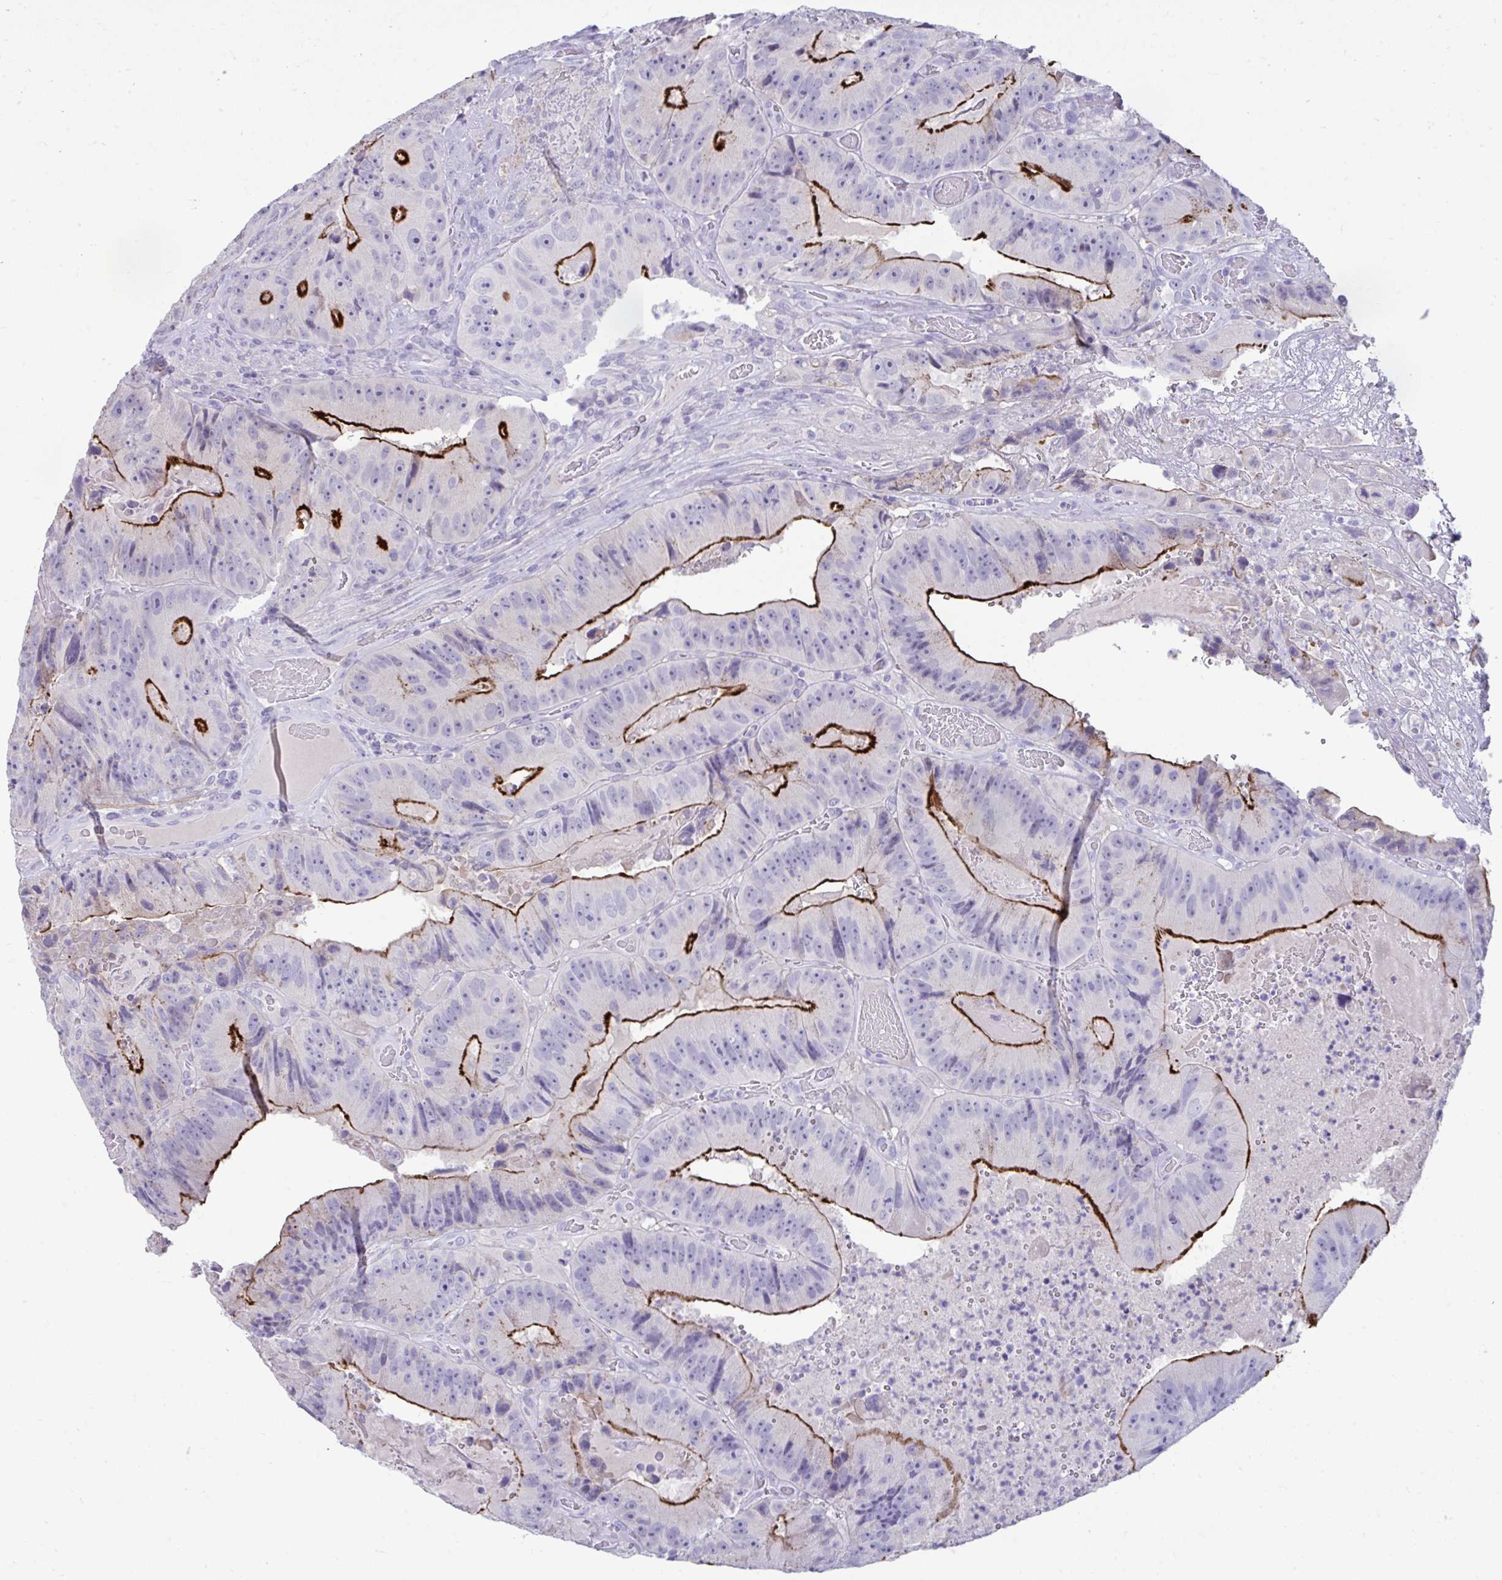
{"staining": {"intensity": "strong", "quantity": "25%-75%", "location": "cytoplasmic/membranous"}, "tissue": "colorectal cancer", "cell_type": "Tumor cells", "image_type": "cancer", "snomed": [{"axis": "morphology", "description": "Adenocarcinoma, NOS"}, {"axis": "topography", "description": "Colon"}], "caption": "This is a histology image of IHC staining of colorectal adenocarcinoma, which shows strong expression in the cytoplasmic/membranous of tumor cells.", "gene": "PIGZ", "patient": {"sex": "female", "age": 86}}